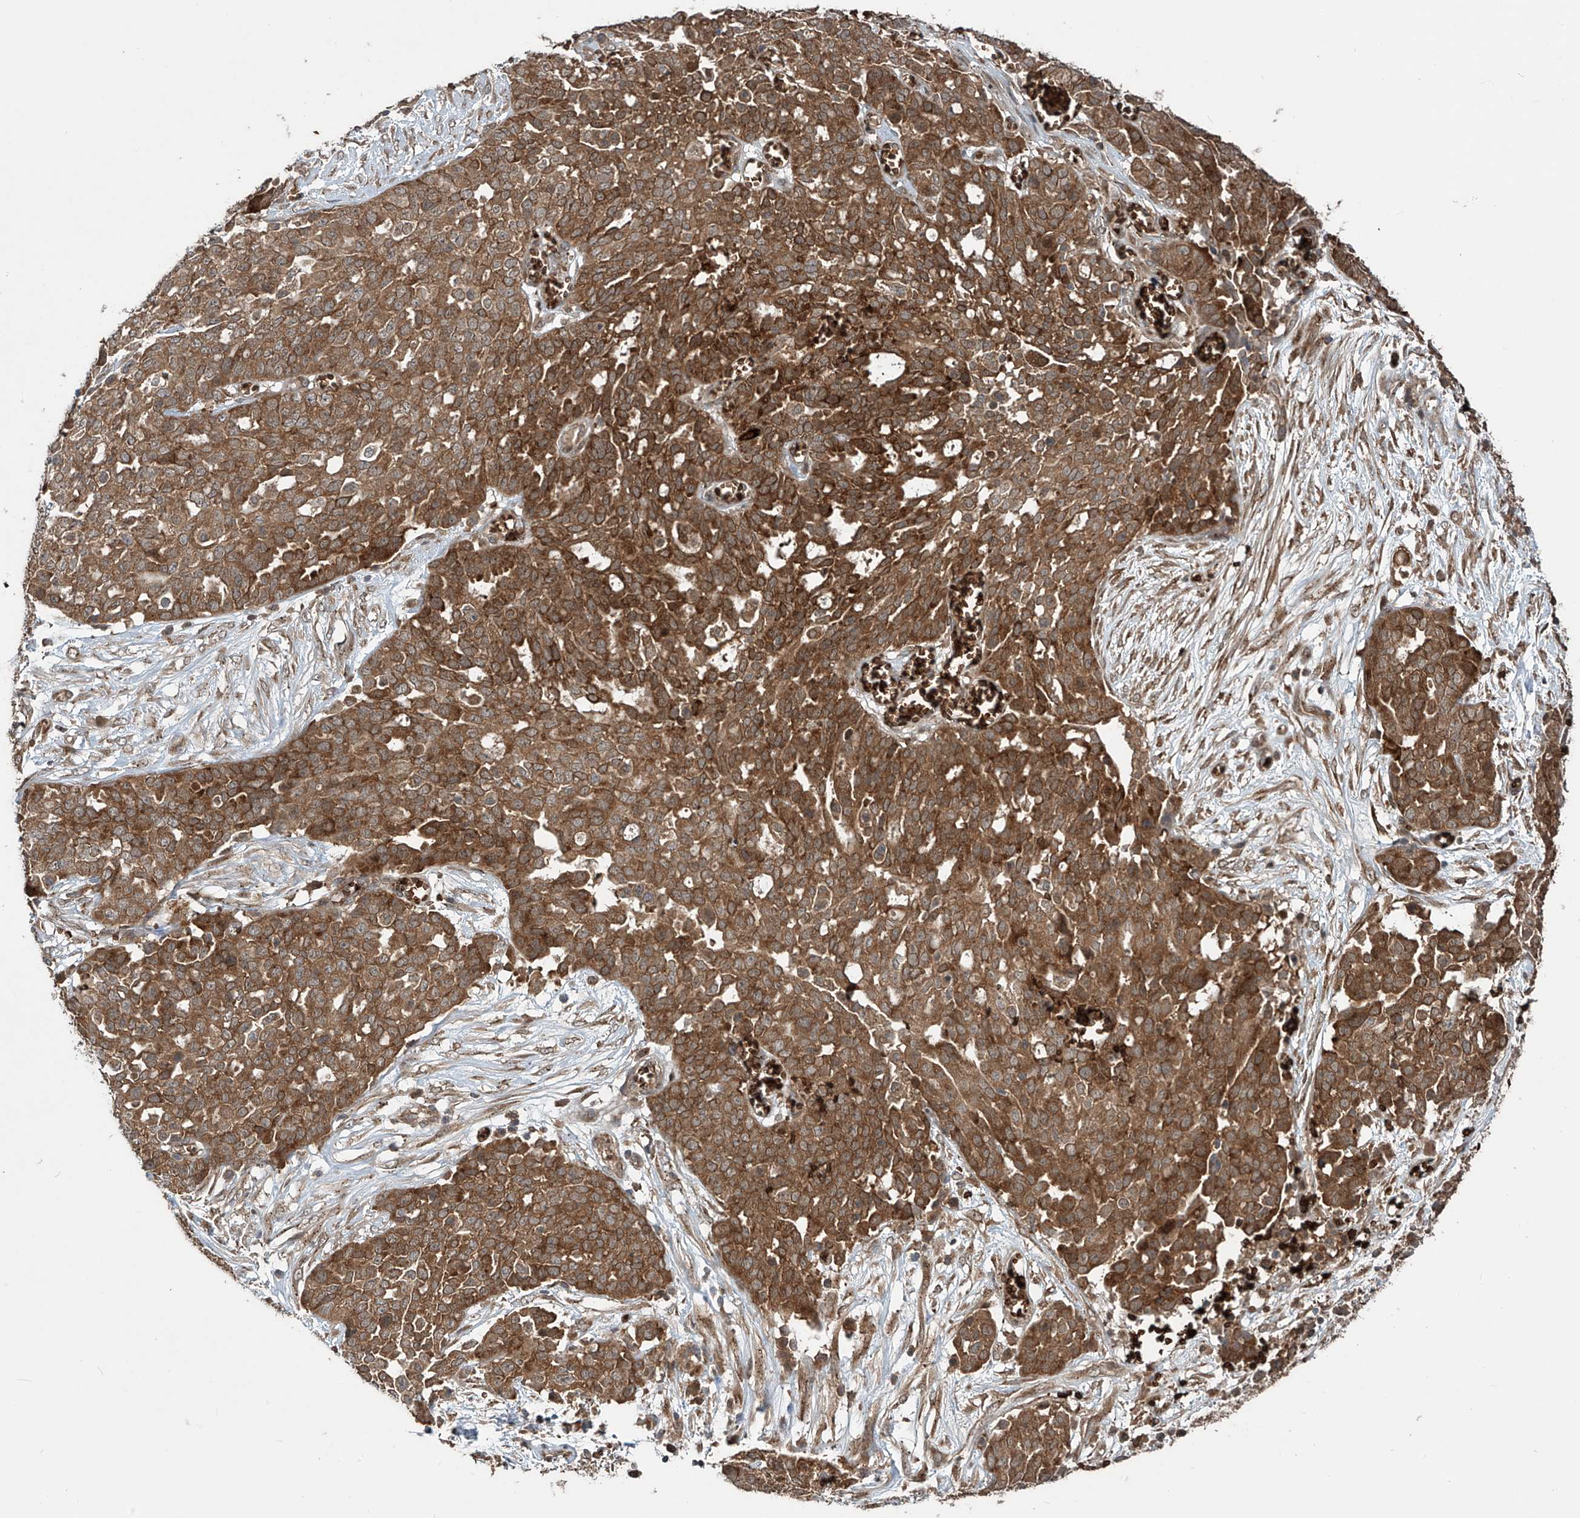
{"staining": {"intensity": "moderate", "quantity": ">75%", "location": "cytoplasmic/membranous"}, "tissue": "ovarian cancer", "cell_type": "Tumor cells", "image_type": "cancer", "snomed": [{"axis": "morphology", "description": "Cystadenocarcinoma, serous, NOS"}, {"axis": "topography", "description": "Soft tissue"}, {"axis": "topography", "description": "Ovary"}], "caption": "Immunohistochemistry (IHC) histopathology image of neoplastic tissue: ovarian cancer stained using IHC exhibits medium levels of moderate protein expression localized specifically in the cytoplasmic/membranous of tumor cells, appearing as a cytoplasmic/membranous brown color.", "gene": "ZDHHC9", "patient": {"sex": "female", "age": 57}}